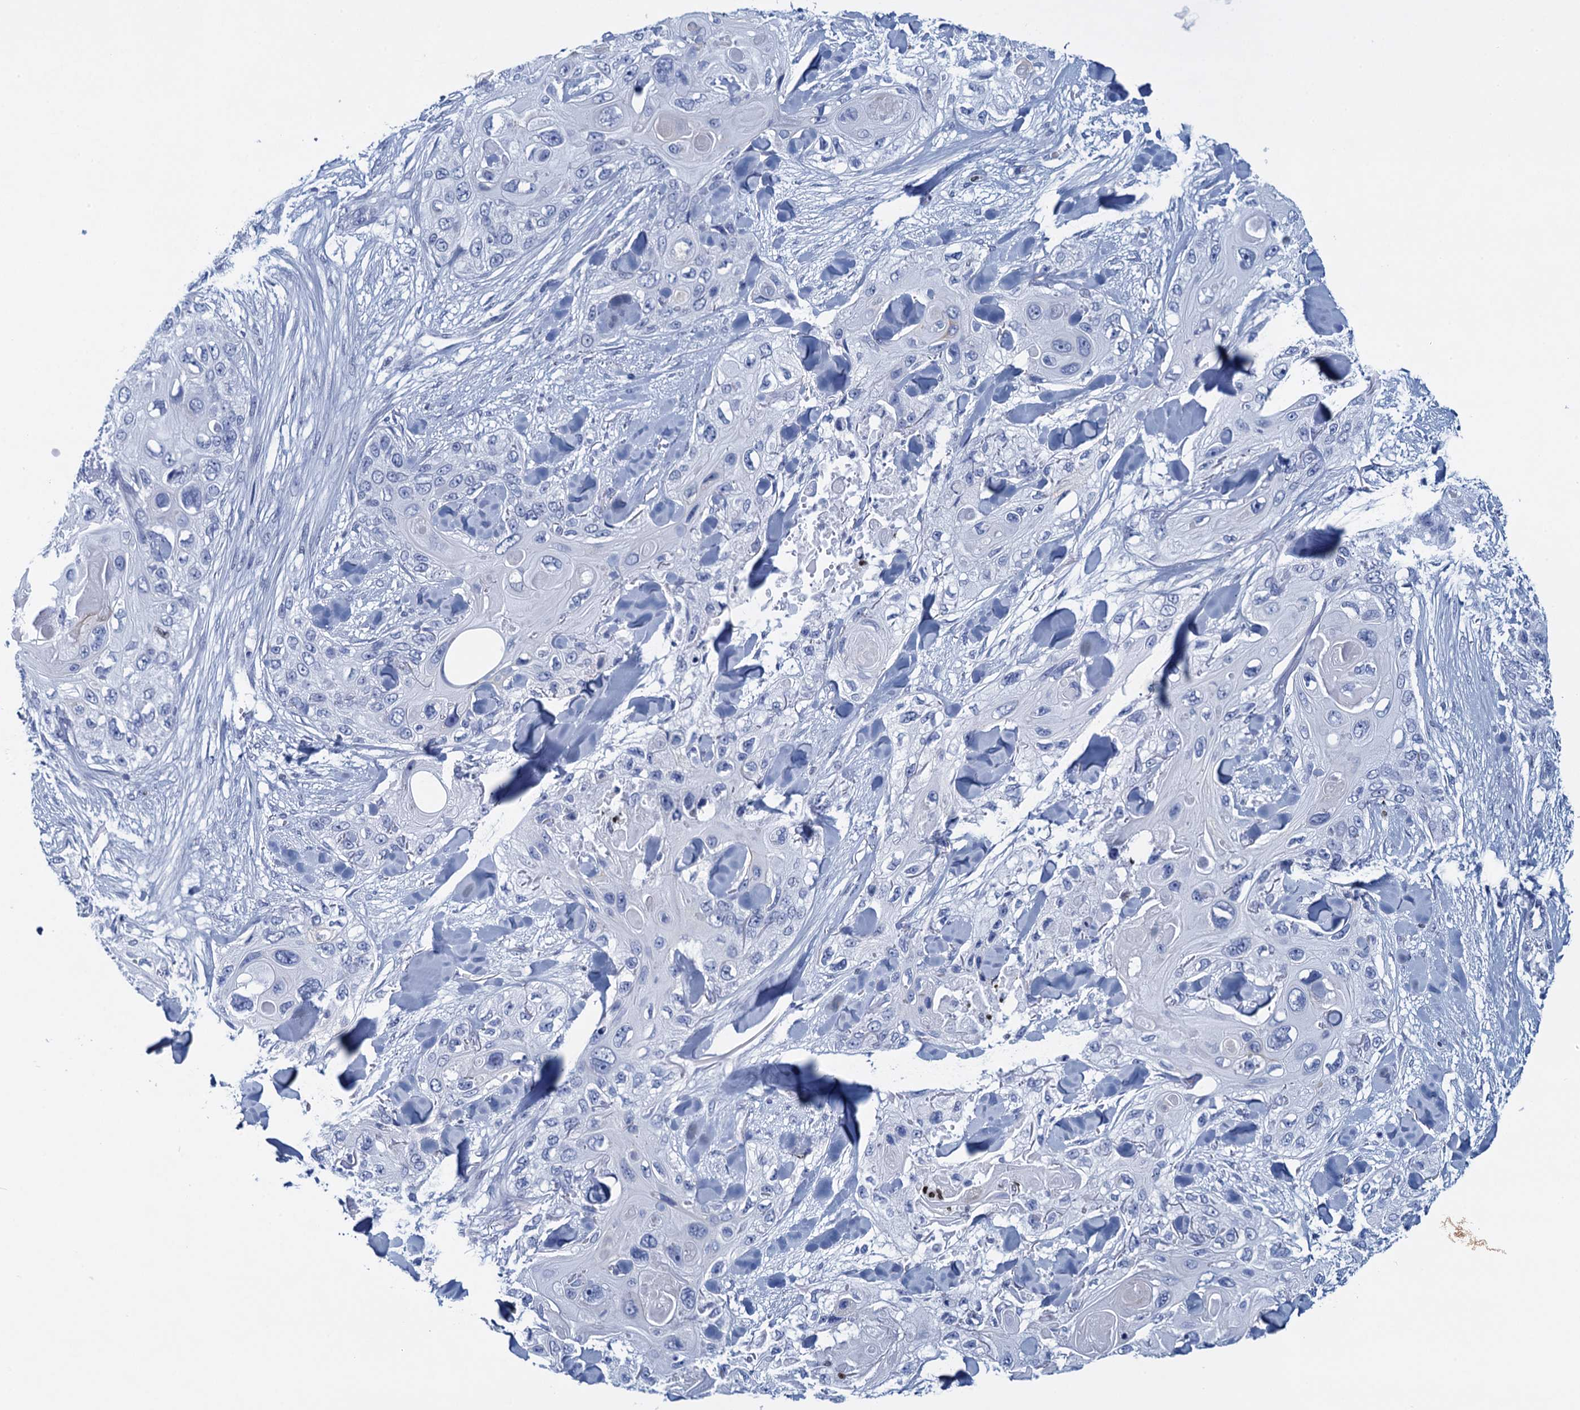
{"staining": {"intensity": "negative", "quantity": "none", "location": "none"}, "tissue": "skin cancer", "cell_type": "Tumor cells", "image_type": "cancer", "snomed": [{"axis": "morphology", "description": "Normal tissue, NOS"}, {"axis": "morphology", "description": "Squamous cell carcinoma, NOS"}, {"axis": "topography", "description": "Skin"}], "caption": "Immunohistochemistry (IHC) of human skin squamous cell carcinoma reveals no positivity in tumor cells. (Immunohistochemistry (IHC), brightfield microscopy, high magnification).", "gene": "RHCG", "patient": {"sex": "male", "age": 72}}